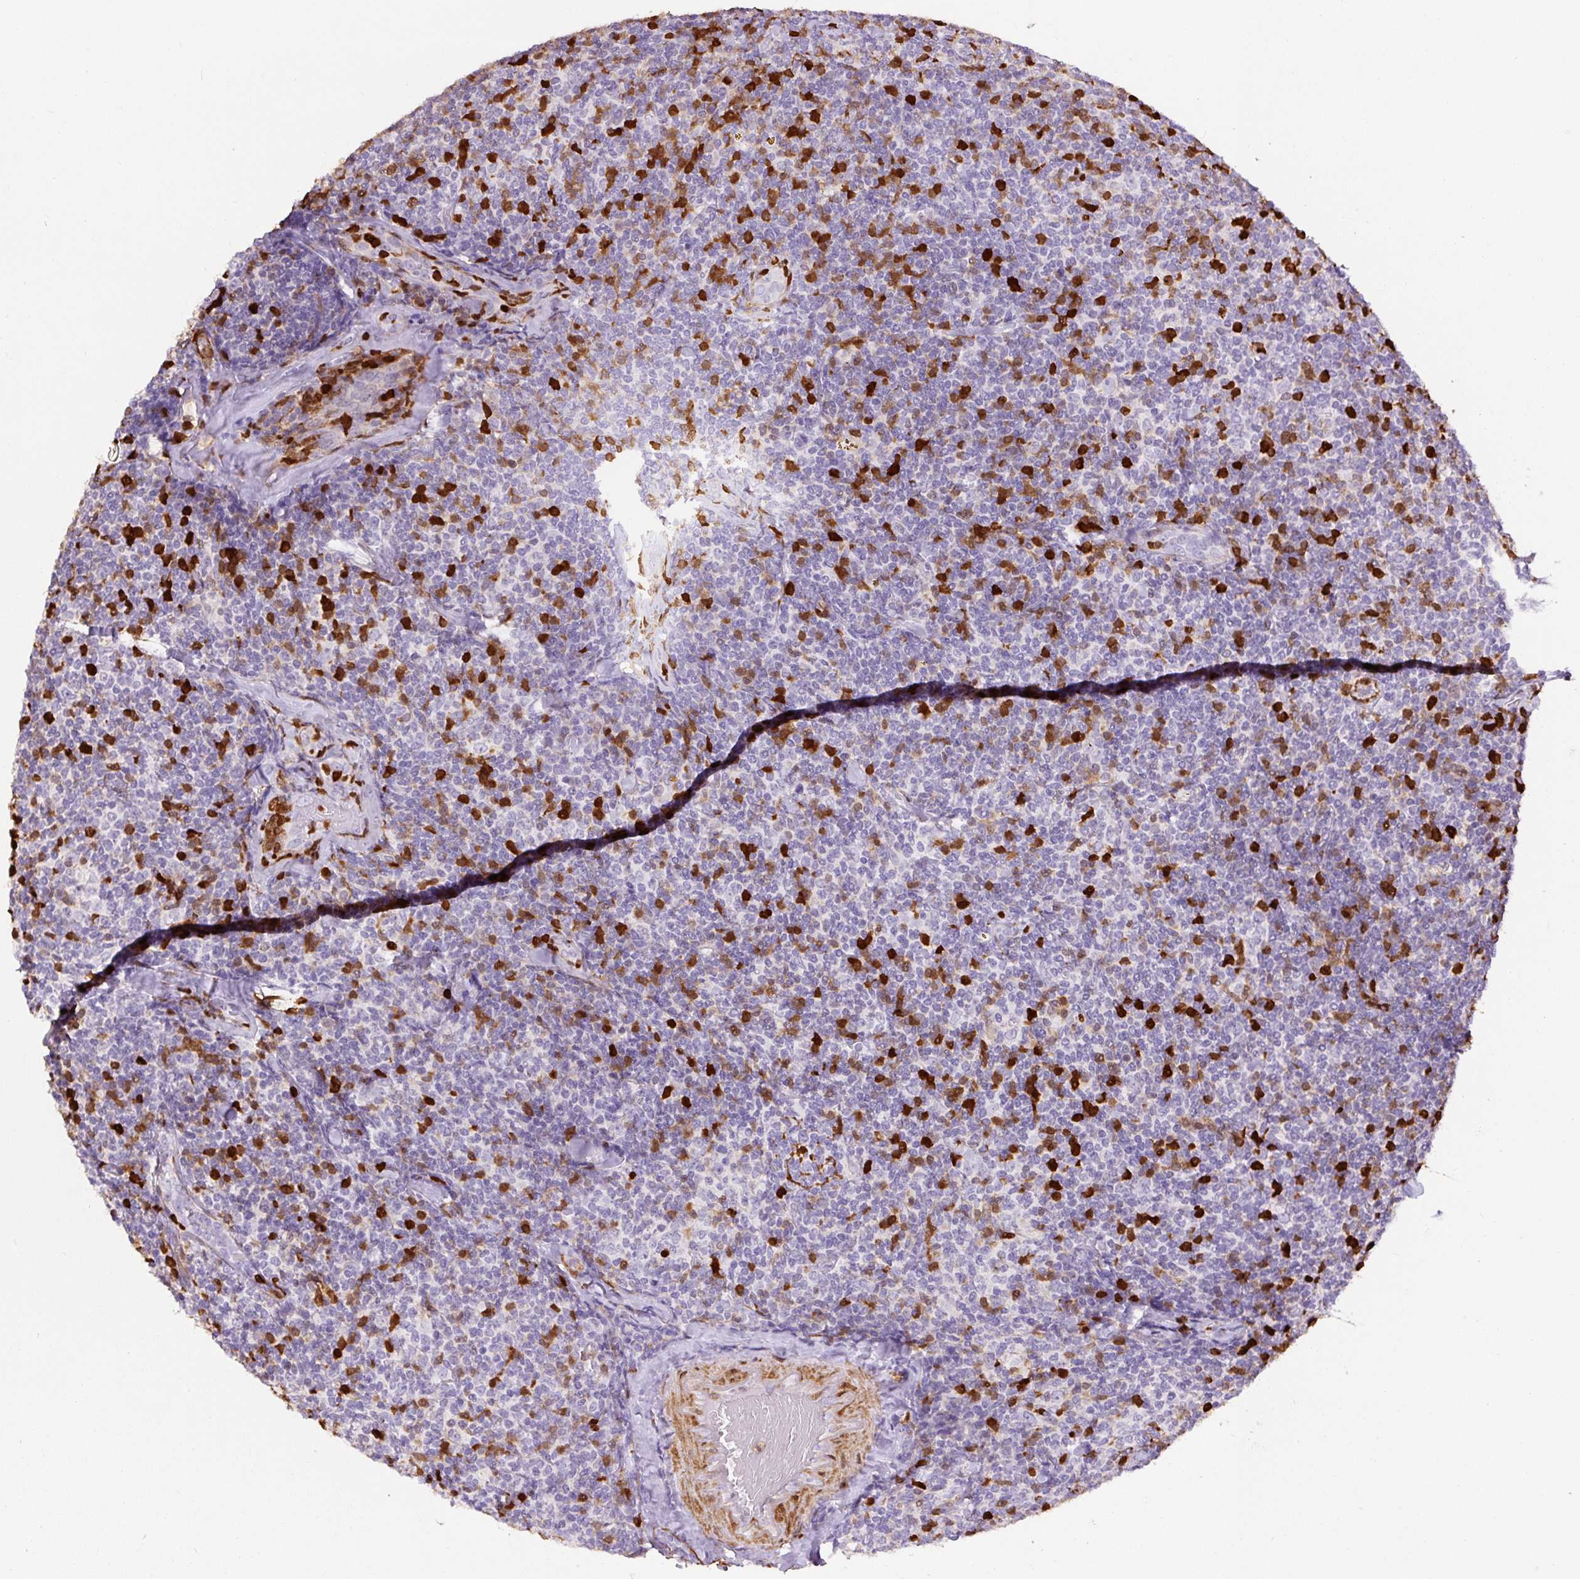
{"staining": {"intensity": "strong", "quantity": "<25%", "location": "cytoplasmic/membranous,nuclear"}, "tissue": "lymphoma", "cell_type": "Tumor cells", "image_type": "cancer", "snomed": [{"axis": "morphology", "description": "Malignant lymphoma, non-Hodgkin's type, Low grade"}, {"axis": "topography", "description": "Lymph node"}], "caption": "Immunohistochemistry histopathology image of neoplastic tissue: low-grade malignant lymphoma, non-Hodgkin's type stained using IHC shows medium levels of strong protein expression localized specifically in the cytoplasmic/membranous and nuclear of tumor cells, appearing as a cytoplasmic/membranous and nuclear brown color.", "gene": "S100A4", "patient": {"sex": "female", "age": 56}}